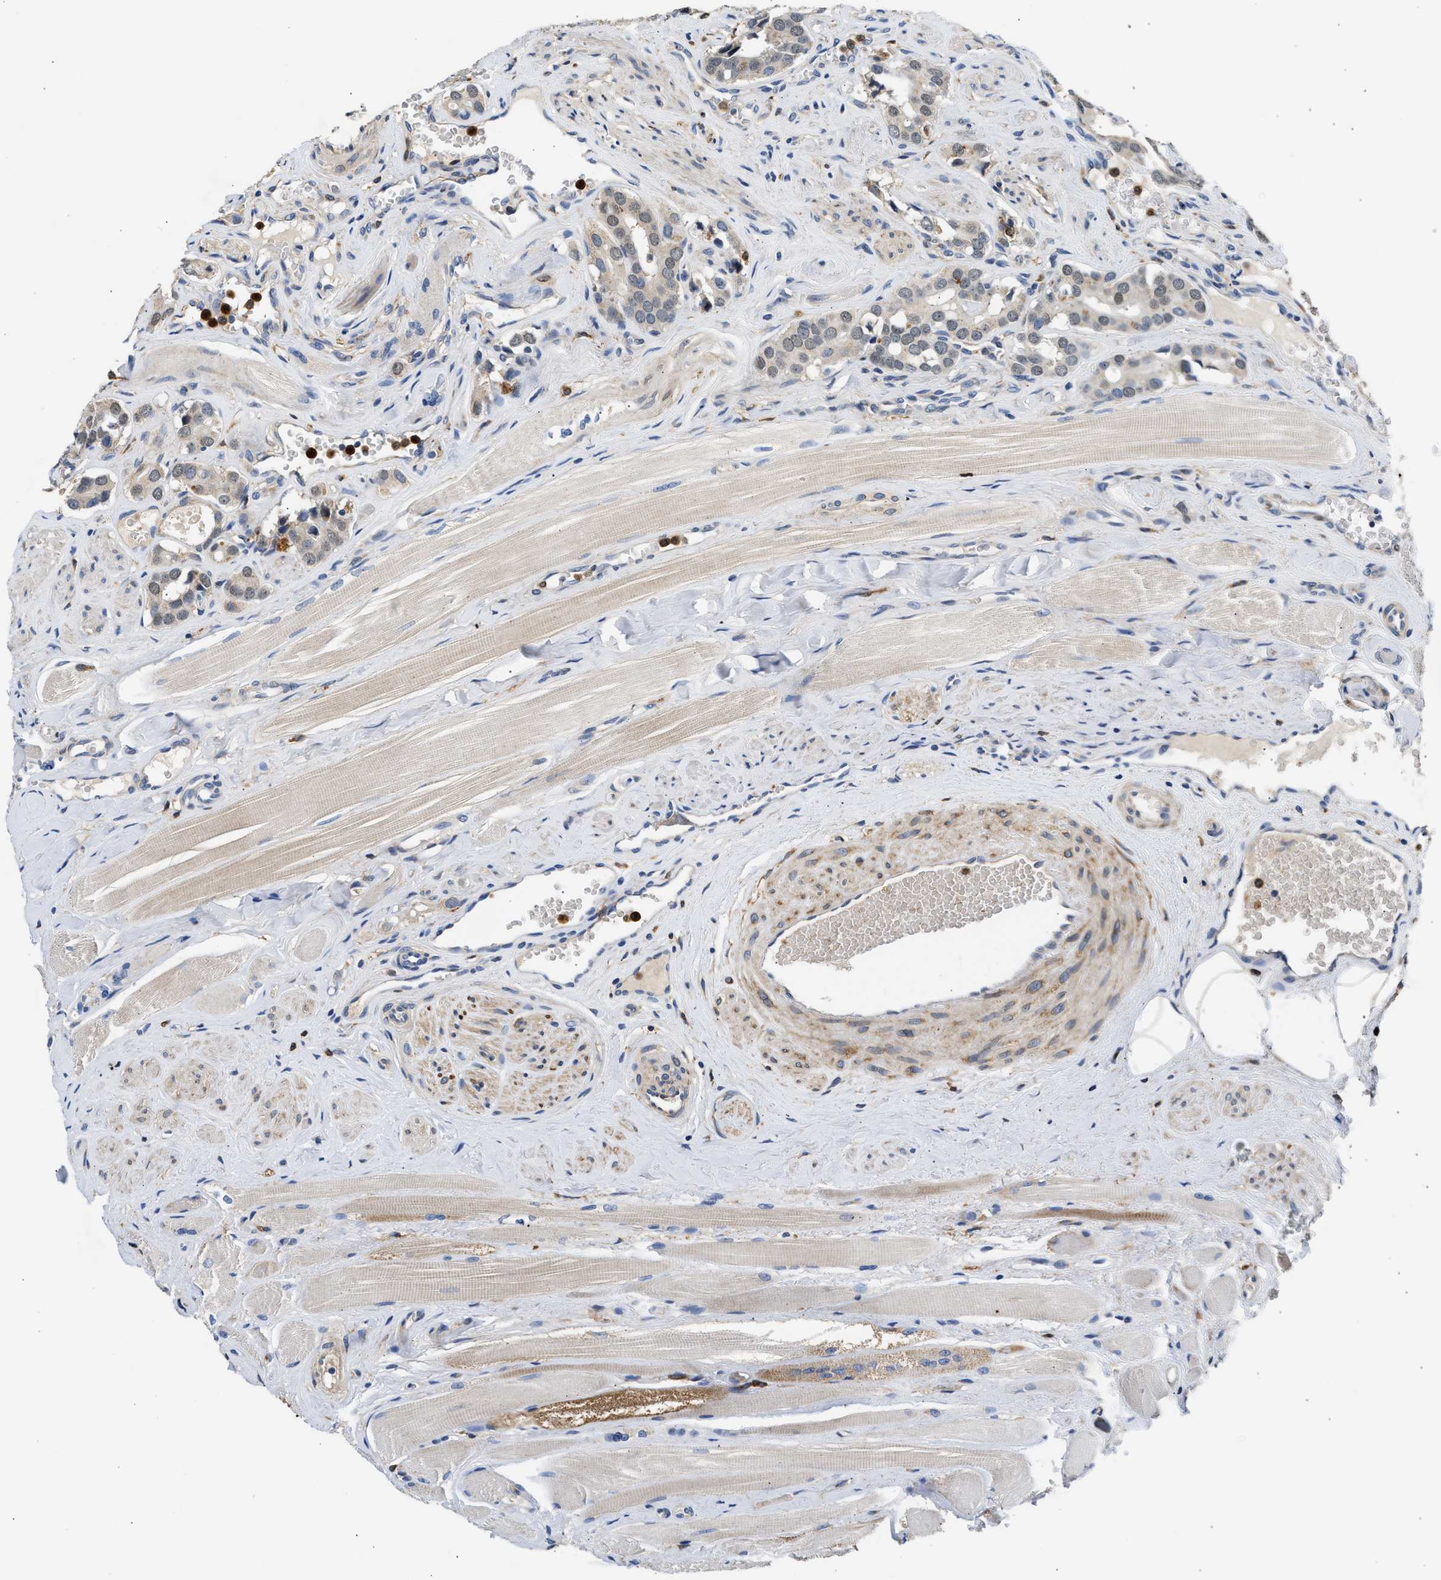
{"staining": {"intensity": "weak", "quantity": "<25%", "location": "nuclear"}, "tissue": "prostate cancer", "cell_type": "Tumor cells", "image_type": "cancer", "snomed": [{"axis": "morphology", "description": "Adenocarcinoma, High grade"}, {"axis": "topography", "description": "Prostate"}], "caption": "A high-resolution histopathology image shows immunohistochemistry staining of prostate cancer, which shows no significant expression in tumor cells.", "gene": "RAB31", "patient": {"sex": "male", "age": 52}}